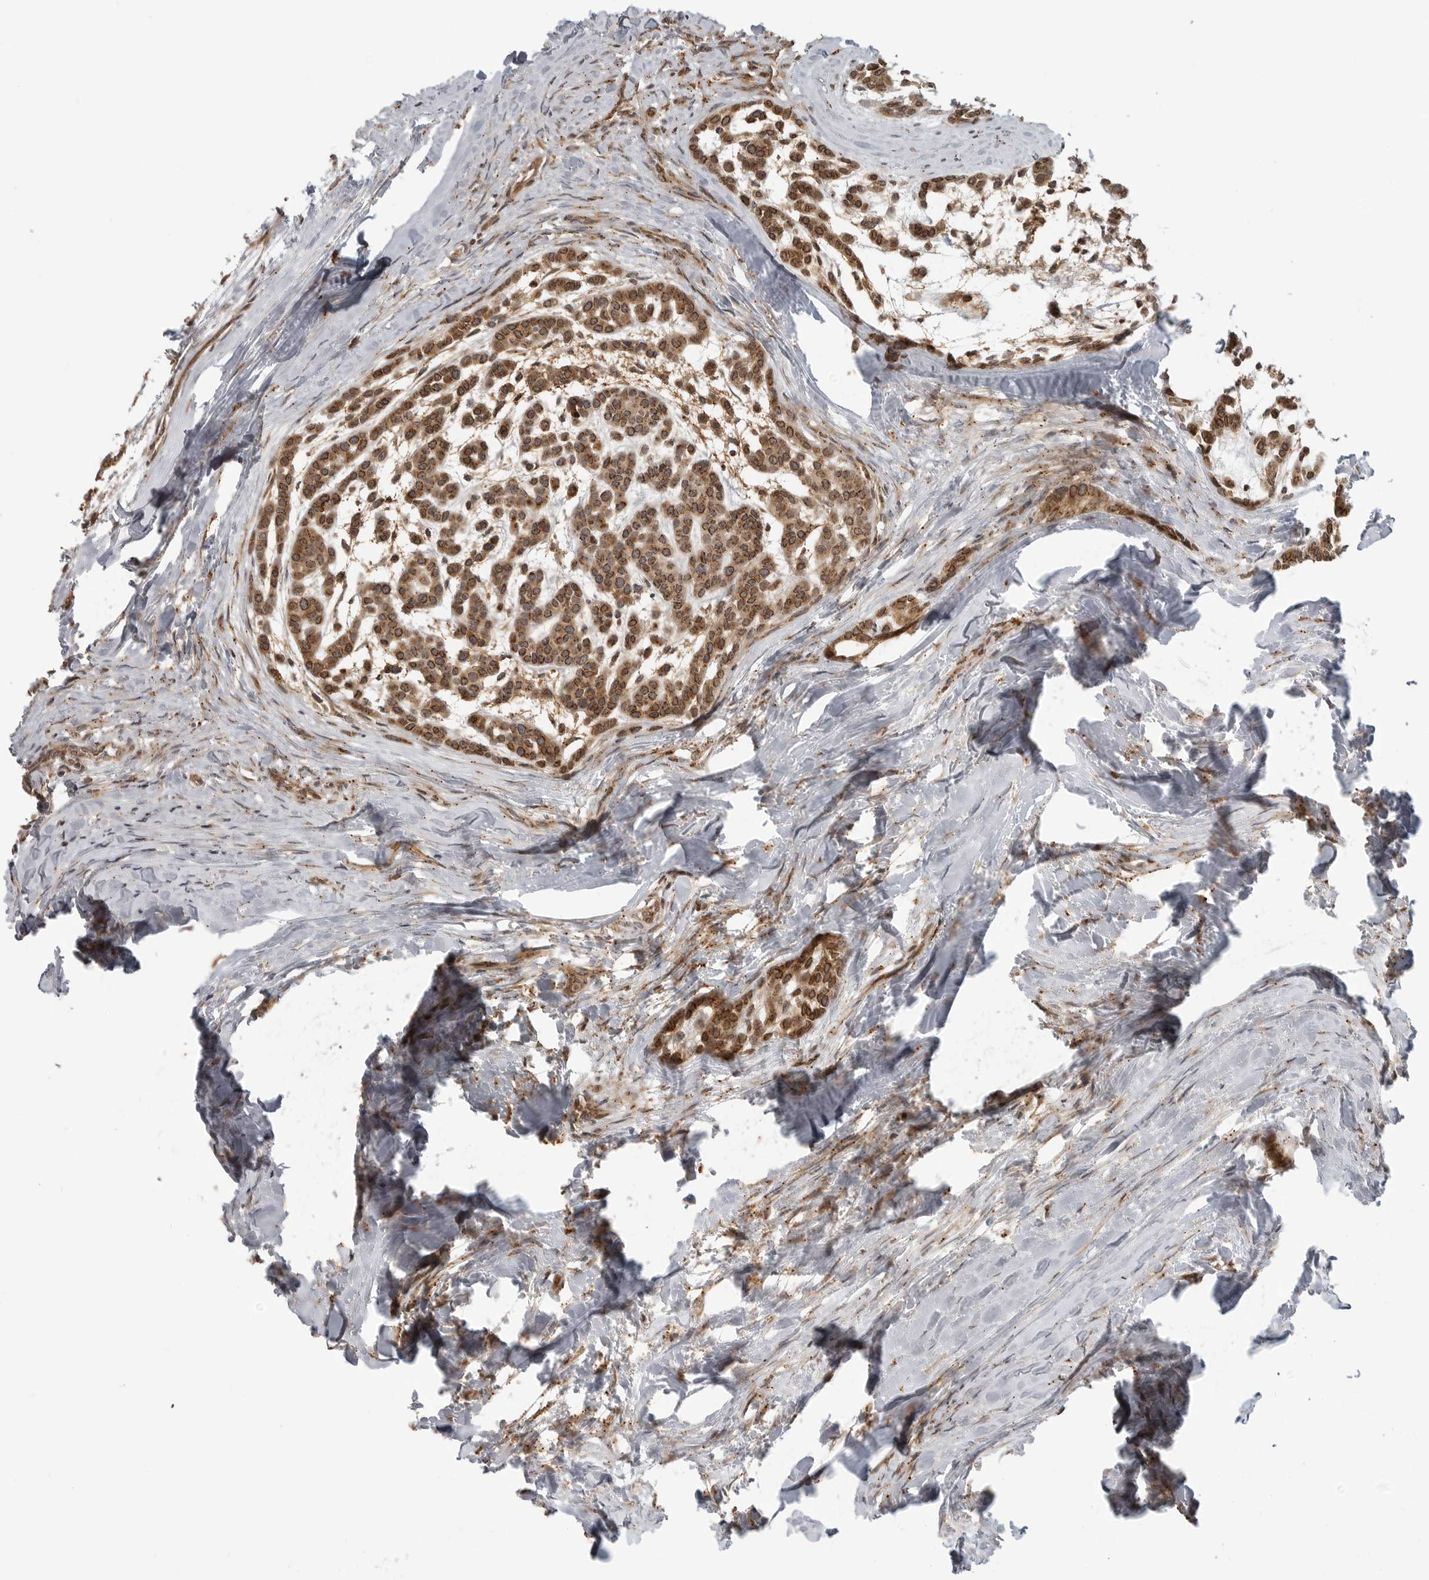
{"staining": {"intensity": "moderate", "quantity": ">75%", "location": "cytoplasmic/membranous"}, "tissue": "head and neck cancer", "cell_type": "Tumor cells", "image_type": "cancer", "snomed": [{"axis": "morphology", "description": "Adenocarcinoma, NOS"}, {"axis": "morphology", "description": "Adenoma, NOS"}, {"axis": "topography", "description": "Head-Neck"}], "caption": "The histopathology image shows staining of head and neck adenocarcinoma, revealing moderate cytoplasmic/membranous protein positivity (brown color) within tumor cells.", "gene": "COPA", "patient": {"sex": "female", "age": 55}}